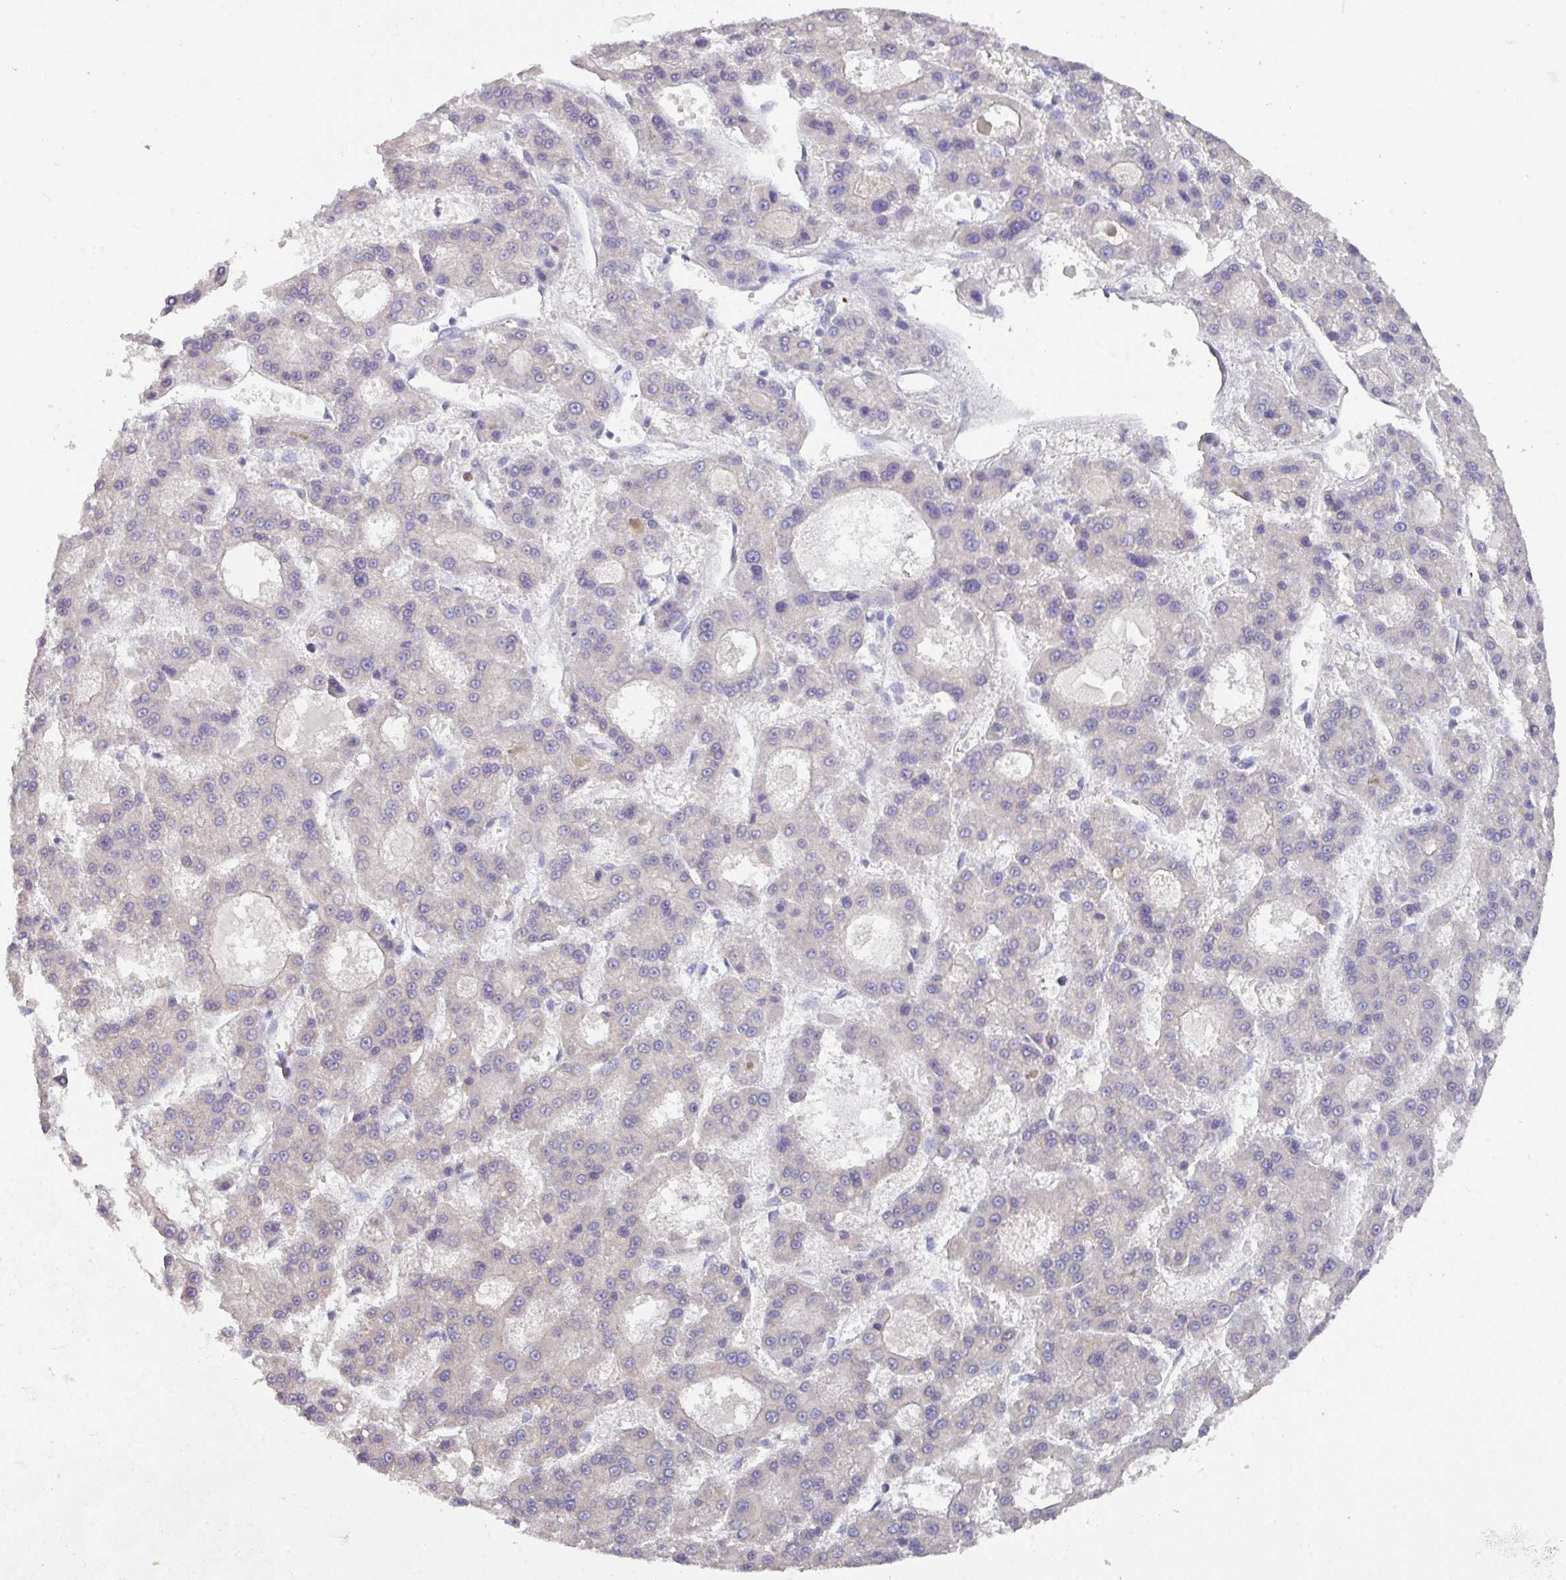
{"staining": {"intensity": "negative", "quantity": "none", "location": "none"}, "tissue": "liver cancer", "cell_type": "Tumor cells", "image_type": "cancer", "snomed": [{"axis": "morphology", "description": "Carcinoma, Hepatocellular, NOS"}, {"axis": "topography", "description": "Liver"}], "caption": "An IHC histopathology image of liver cancer is shown. There is no staining in tumor cells of liver cancer. The staining was performed using DAB to visualize the protein expression in brown, while the nuclei were stained in blue with hematoxylin (Magnification: 20x).", "gene": "DCAF12L2", "patient": {"sex": "male", "age": 70}}